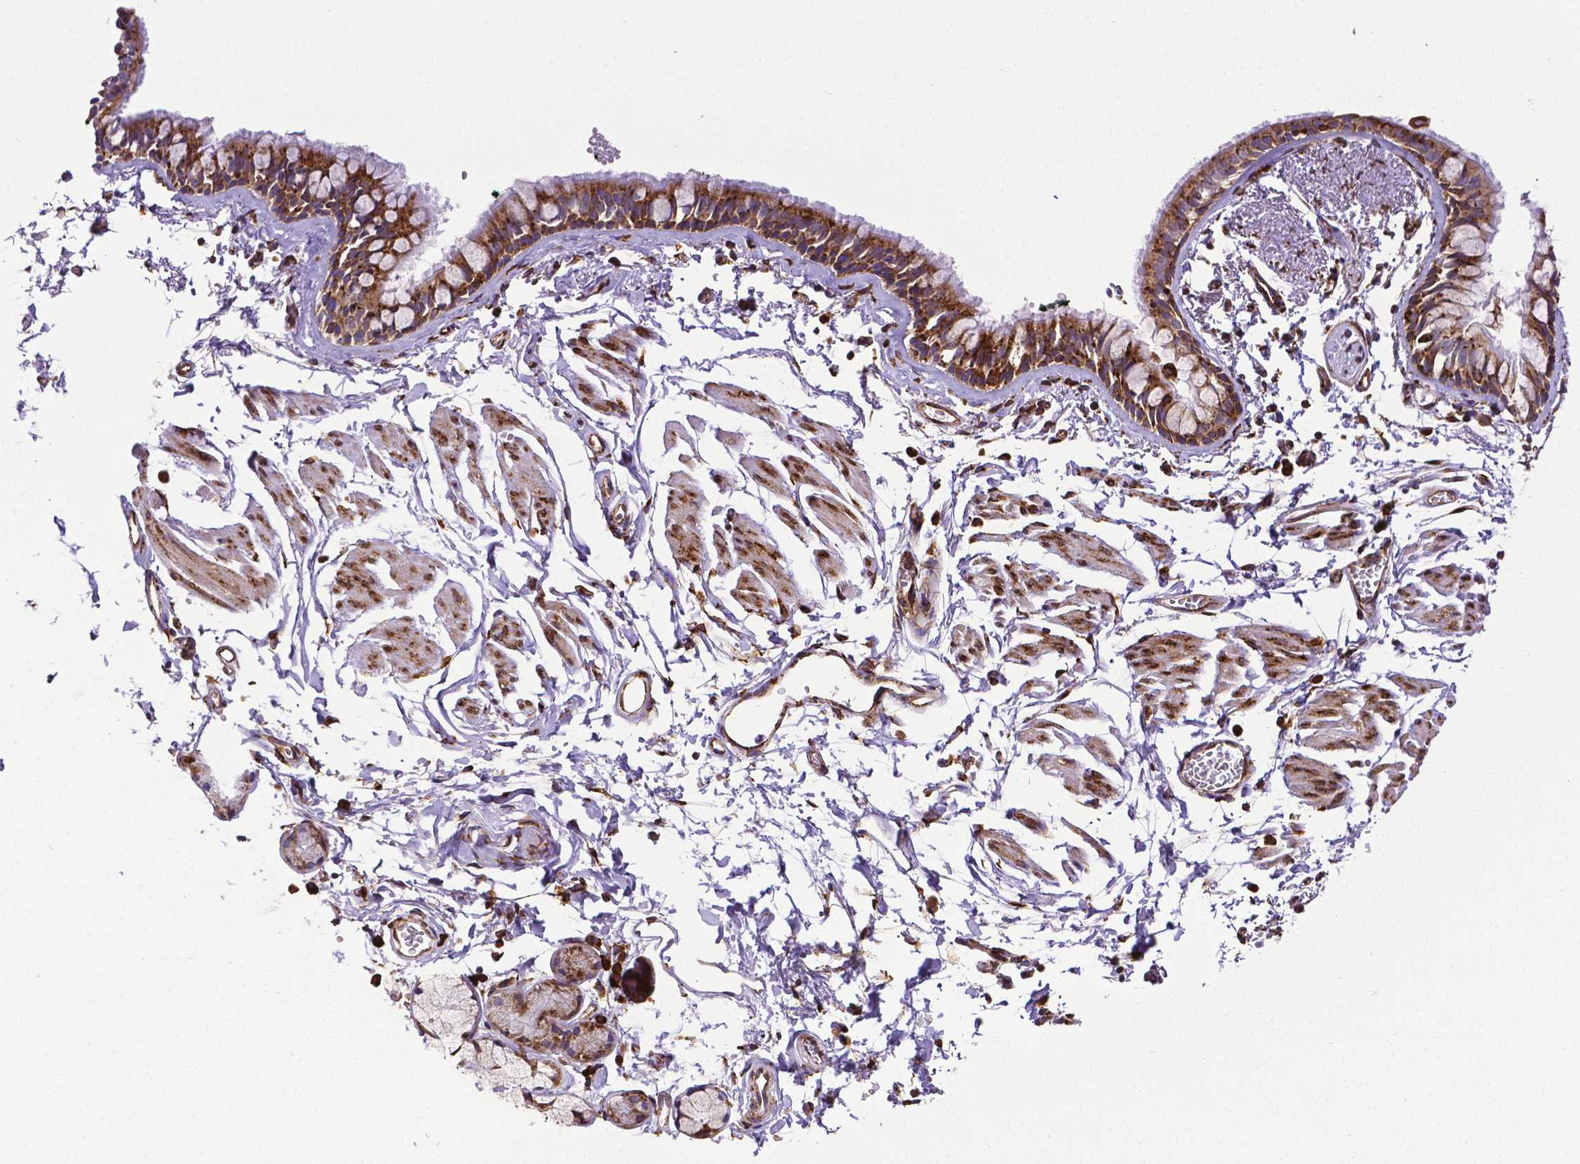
{"staining": {"intensity": "strong", "quantity": ">75%", "location": "cytoplasmic/membranous"}, "tissue": "bronchus", "cell_type": "Respiratory epithelial cells", "image_type": "normal", "snomed": [{"axis": "morphology", "description": "Normal tissue, NOS"}, {"axis": "topography", "description": "Cartilage tissue"}, {"axis": "topography", "description": "Bronchus"}], "caption": "DAB immunohistochemical staining of benign bronchus reveals strong cytoplasmic/membranous protein positivity in about >75% of respiratory epithelial cells. (DAB (3,3'-diaminobenzidine) = brown stain, brightfield microscopy at high magnification).", "gene": "MTDH", "patient": {"sex": "female", "age": 59}}